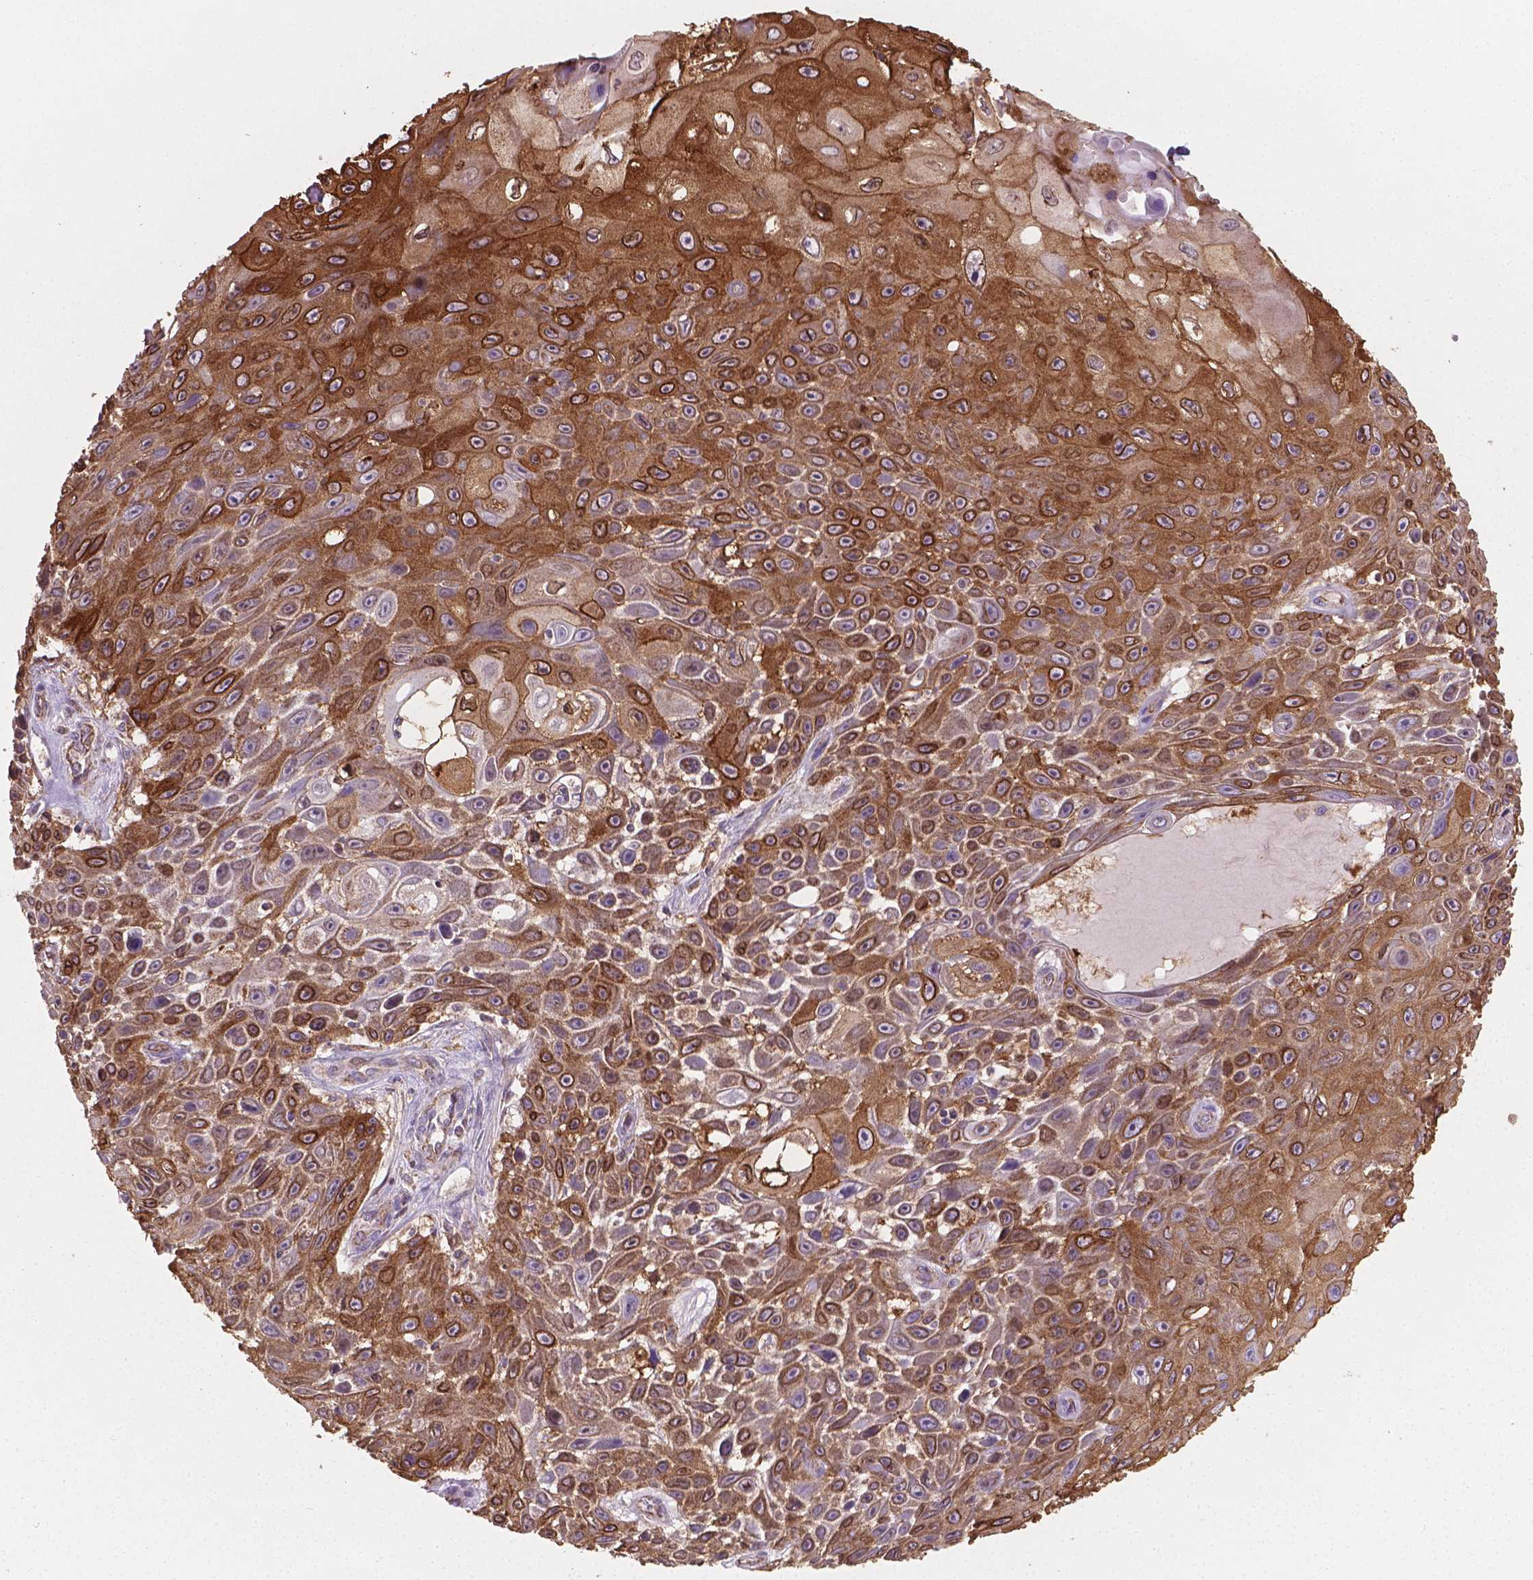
{"staining": {"intensity": "strong", "quantity": ">75%", "location": "cytoplasmic/membranous"}, "tissue": "skin cancer", "cell_type": "Tumor cells", "image_type": "cancer", "snomed": [{"axis": "morphology", "description": "Squamous cell carcinoma, NOS"}, {"axis": "topography", "description": "Skin"}], "caption": "There is high levels of strong cytoplasmic/membranous staining in tumor cells of skin cancer, as demonstrated by immunohistochemical staining (brown color).", "gene": "TCAF1", "patient": {"sex": "male", "age": 82}}